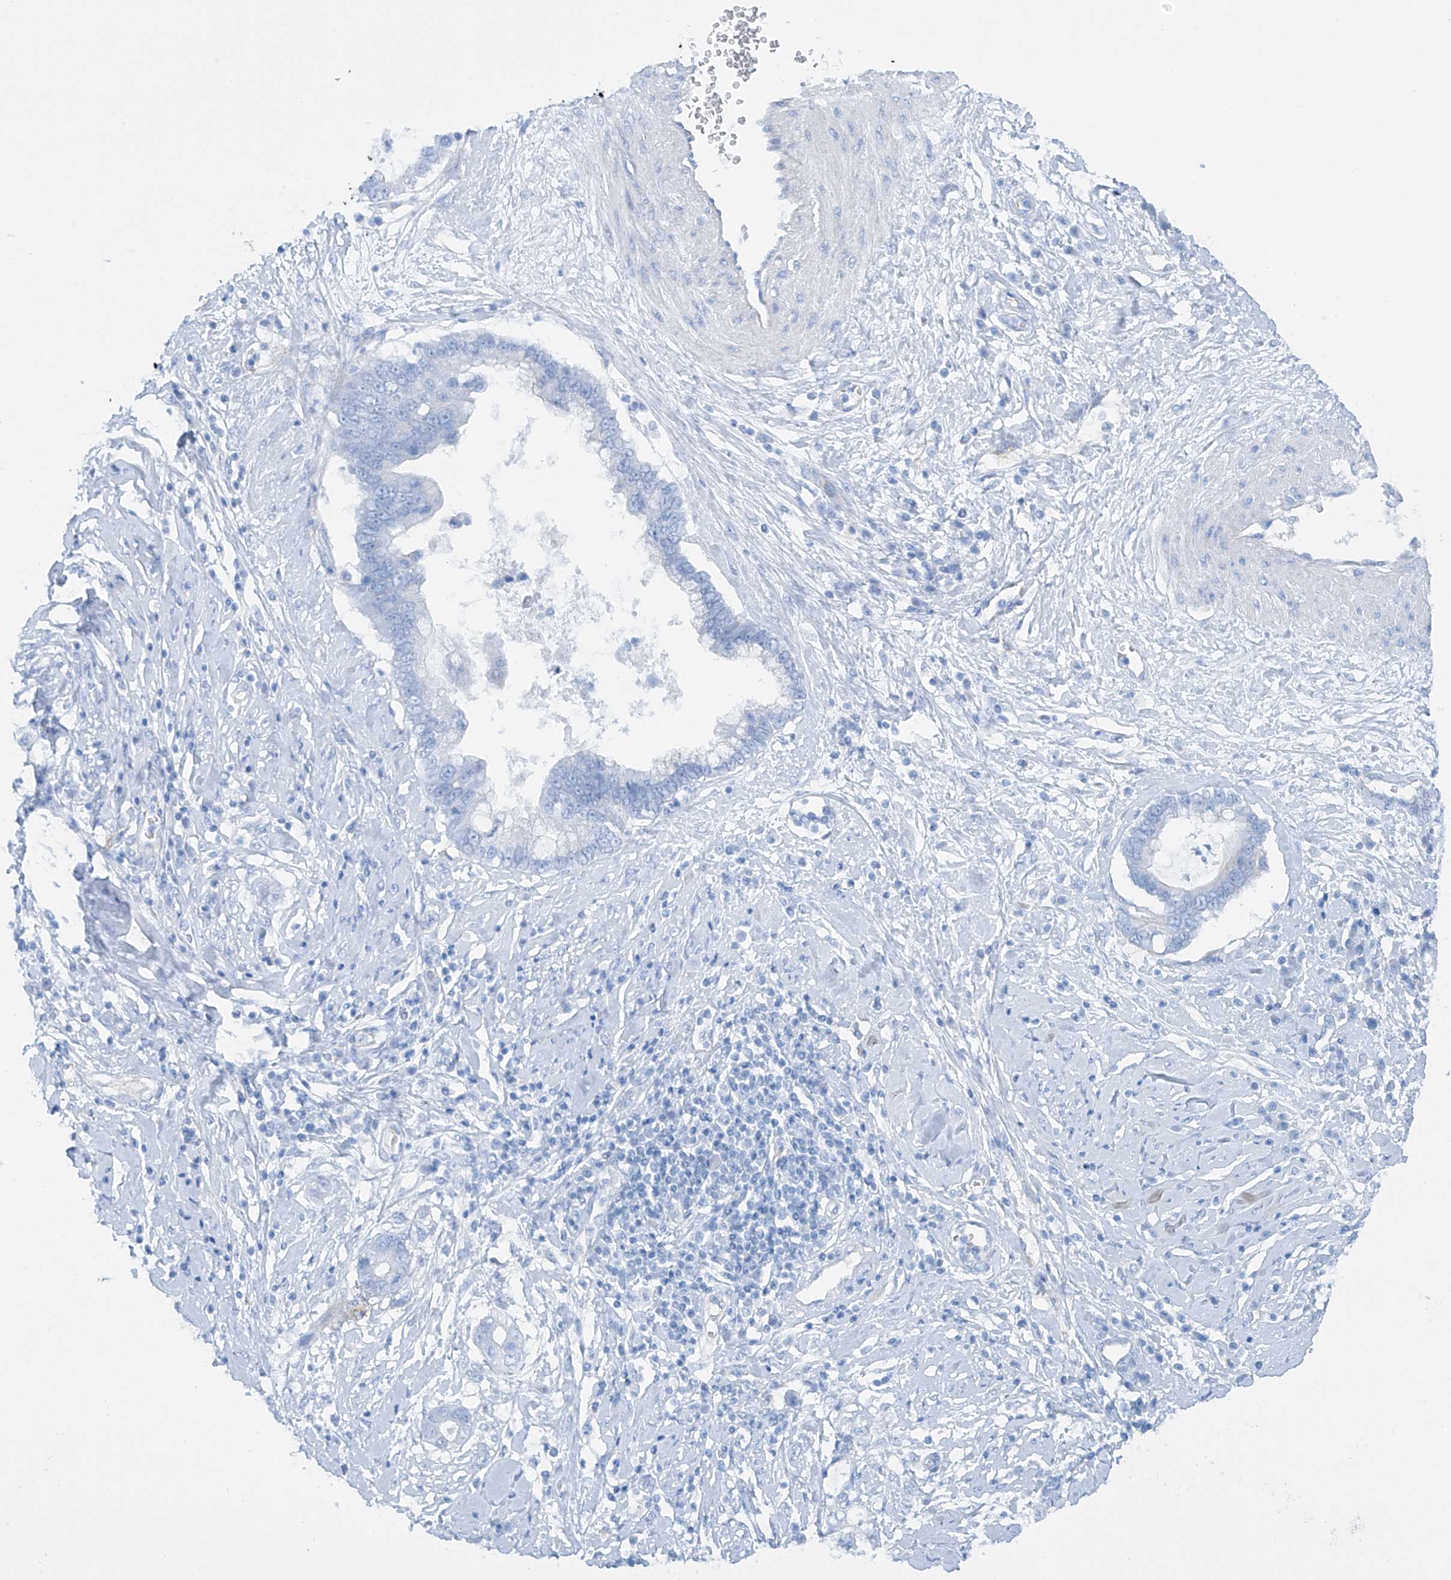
{"staining": {"intensity": "negative", "quantity": "none", "location": "none"}, "tissue": "cervical cancer", "cell_type": "Tumor cells", "image_type": "cancer", "snomed": [{"axis": "morphology", "description": "Adenocarcinoma, NOS"}, {"axis": "topography", "description": "Cervix"}], "caption": "There is no significant staining in tumor cells of cervical cancer (adenocarcinoma).", "gene": "MAGI1", "patient": {"sex": "female", "age": 44}}